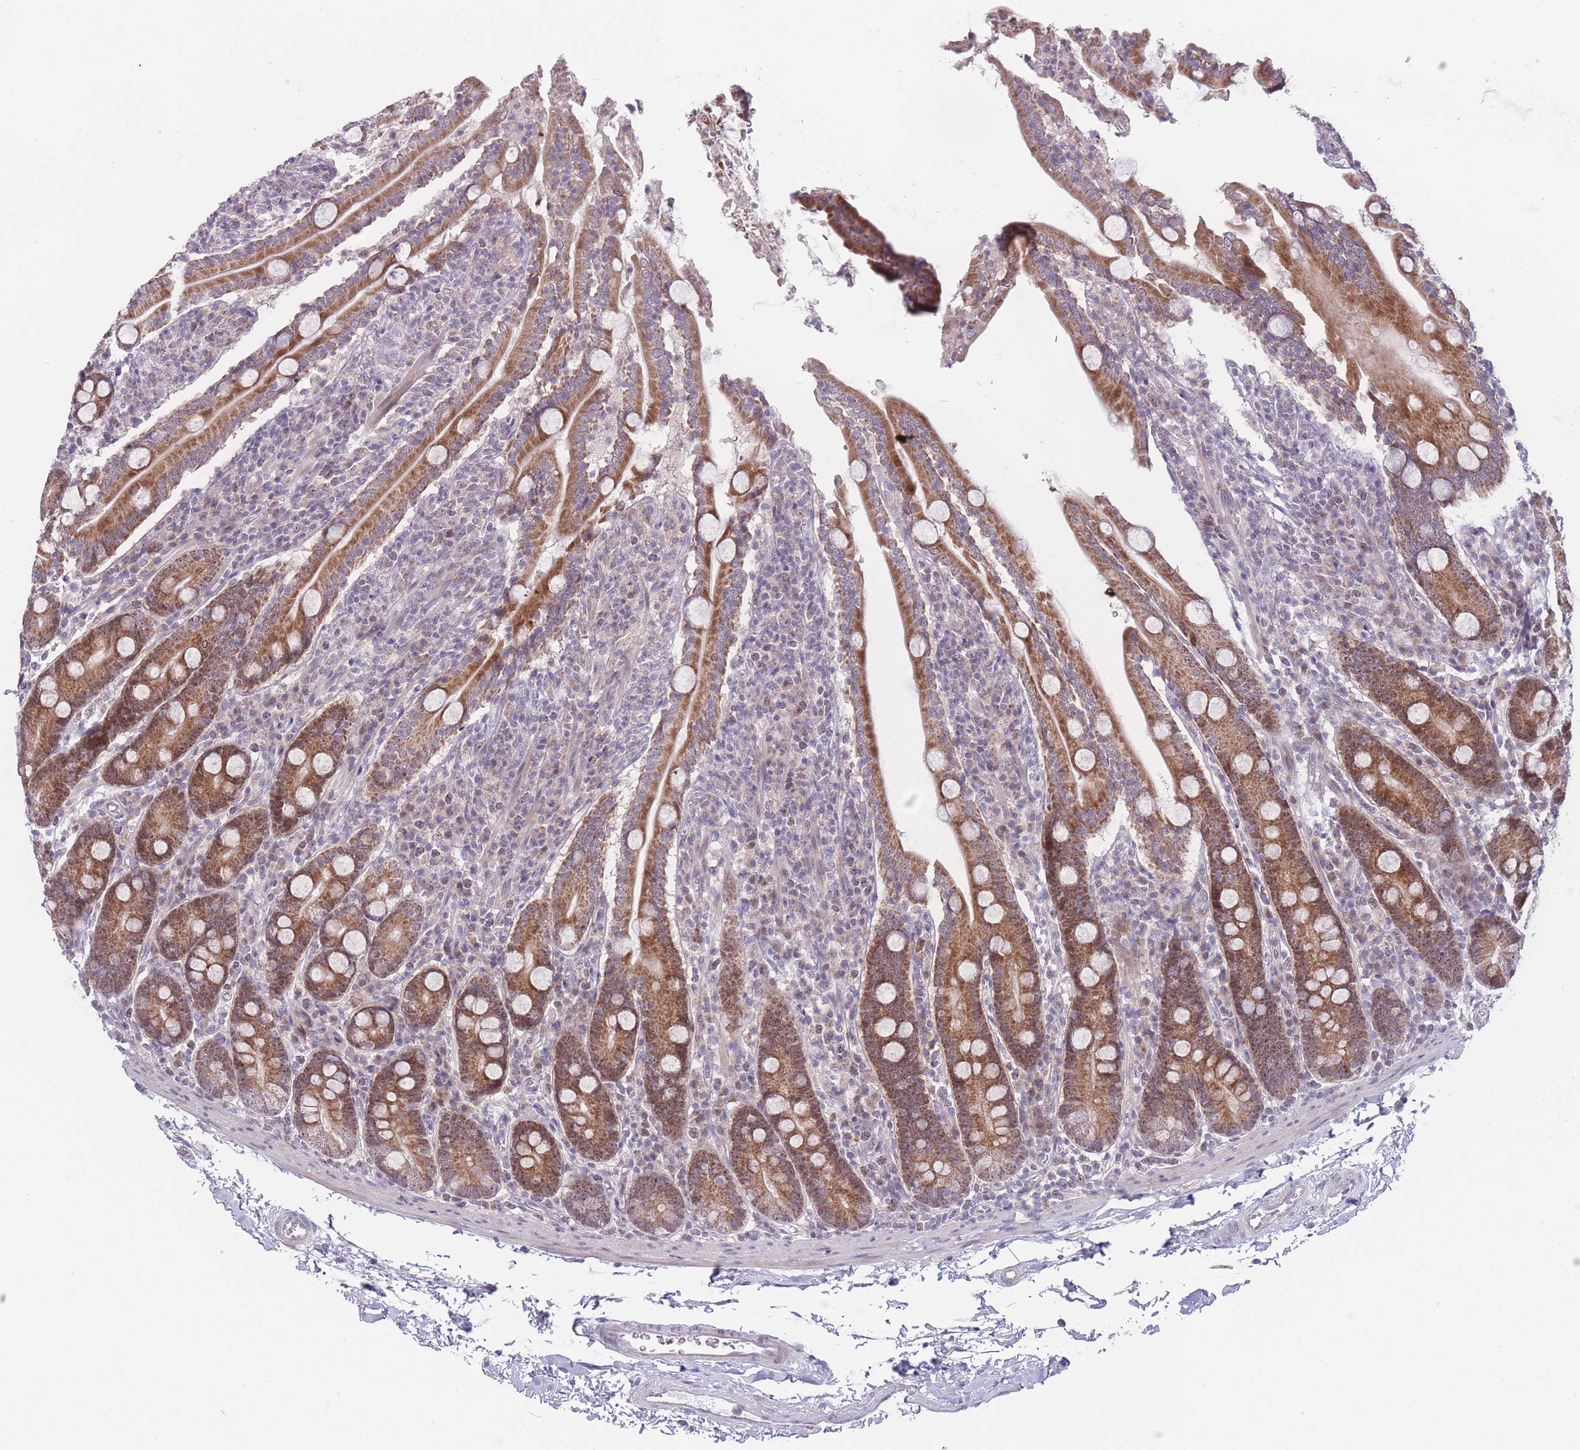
{"staining": {"intensity": "strong", "quantity": ">75%", "location": "cytoplasmic/membranous,nuclear"}, "tissue": "duodenum", "cell_type": "Glandular cells", "image_type": "normal", "snomed": [{"axis": "morphology", "description": "Normal tissue, NOS"}, {"axis": "topography", "description": "Duodenum"}], "caption": "An image of human duodenum stained for a protein demonstrates strong cytoplasmic/membranous,nuclear brown staining in glandular cells.", "gene": "MCIDAS", "patient": {"sex": "male", "age": 35}}